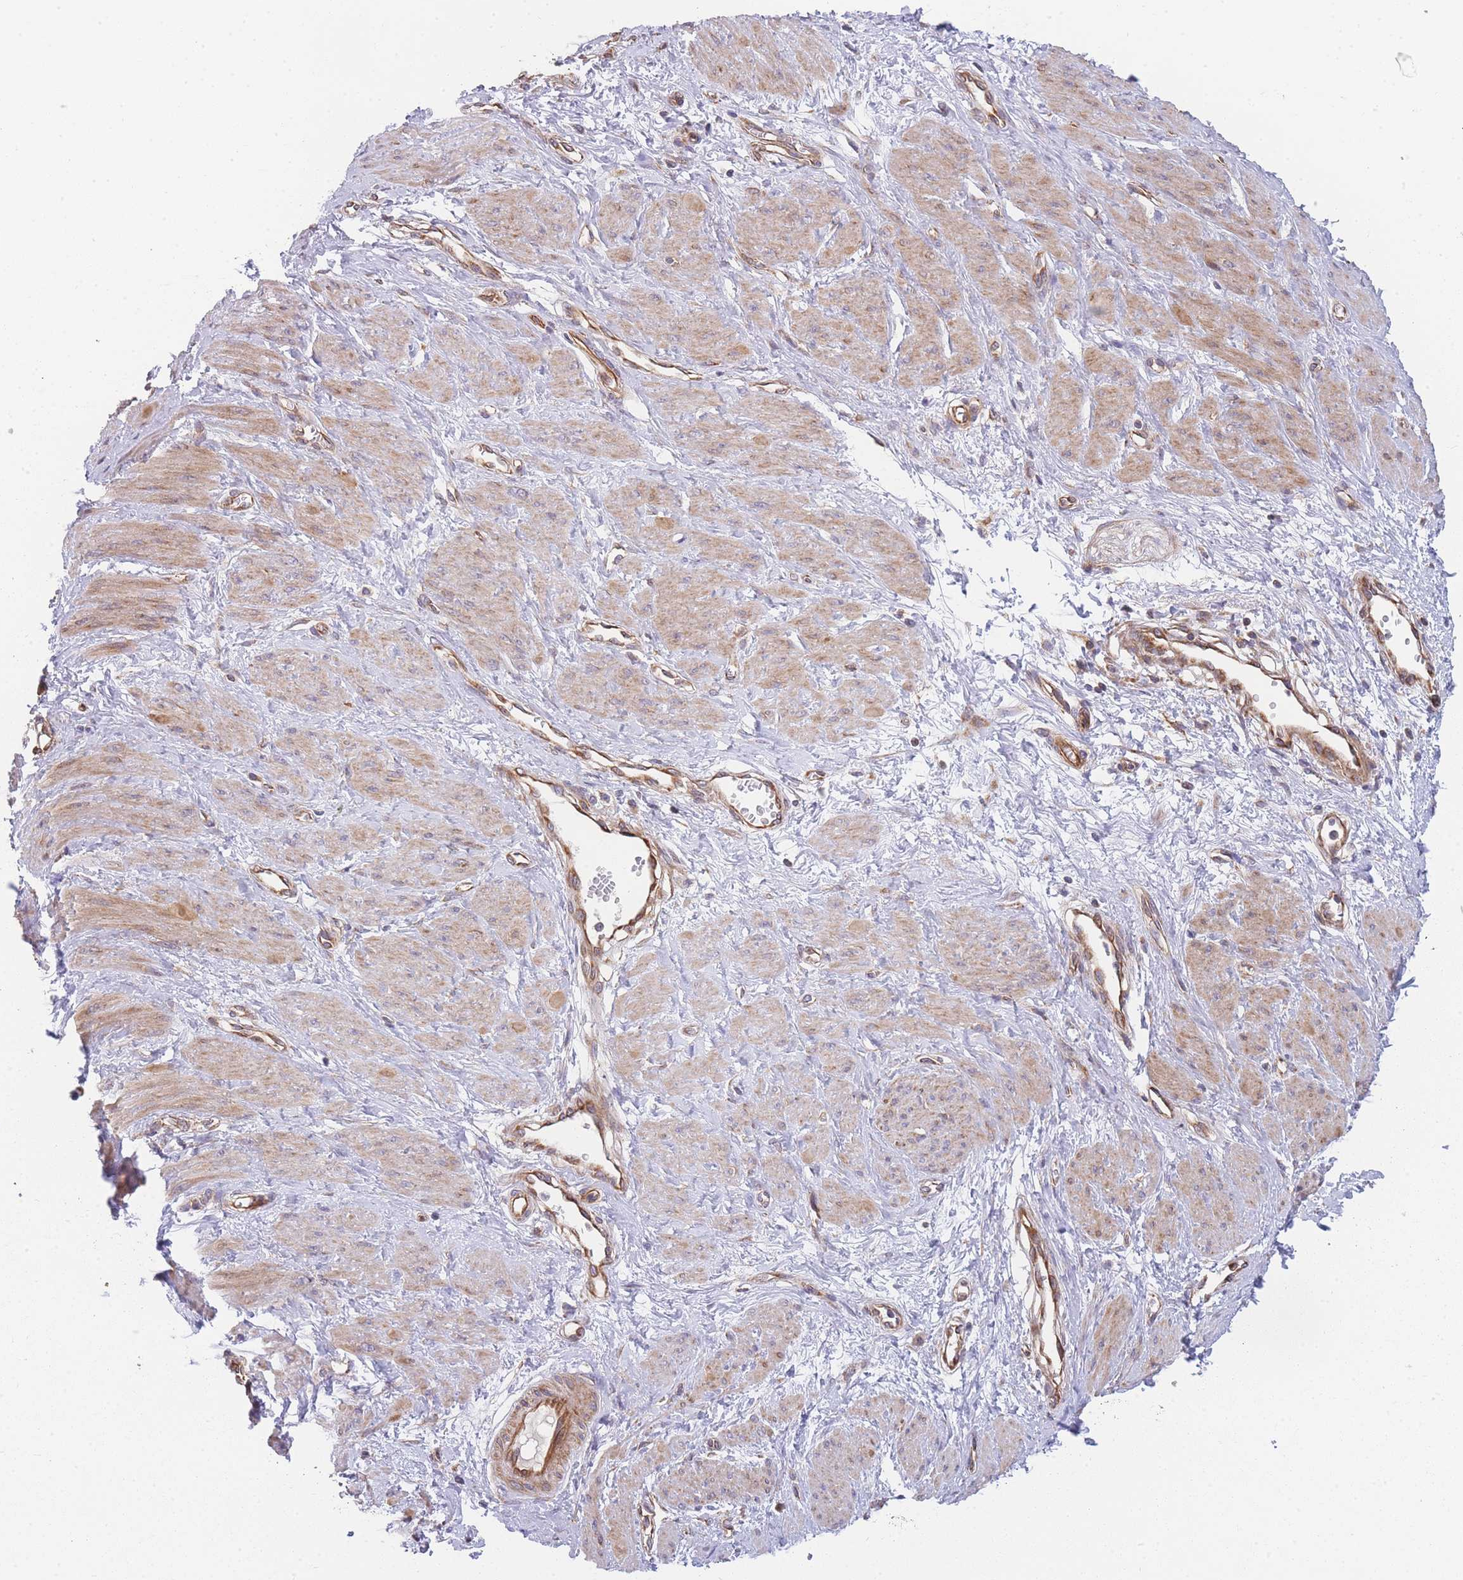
{"staining": {"intensity": "weak", "quantity": "25%-75%", "location": "cytoplasmic/membranous"}, "tissue": "smooth muscle", "cell_type": "Smooth muscle cells", "image_type": "normal", "snomed": [{"axis": "morphology", "description": "Normal tissue, NOS"}, {"axis": "topography", "description": "Smooth muscle"}, {"axis": "topography", "description": "Uterus"}], "caption": "A photomicrograph of smooth muscle stained for a protein demonstrates weak cytoplasmic/membranous brown staining in smooth muscle cells.", "gene": "MTRES1", "patient": {"sex": "female", "age": 39}}